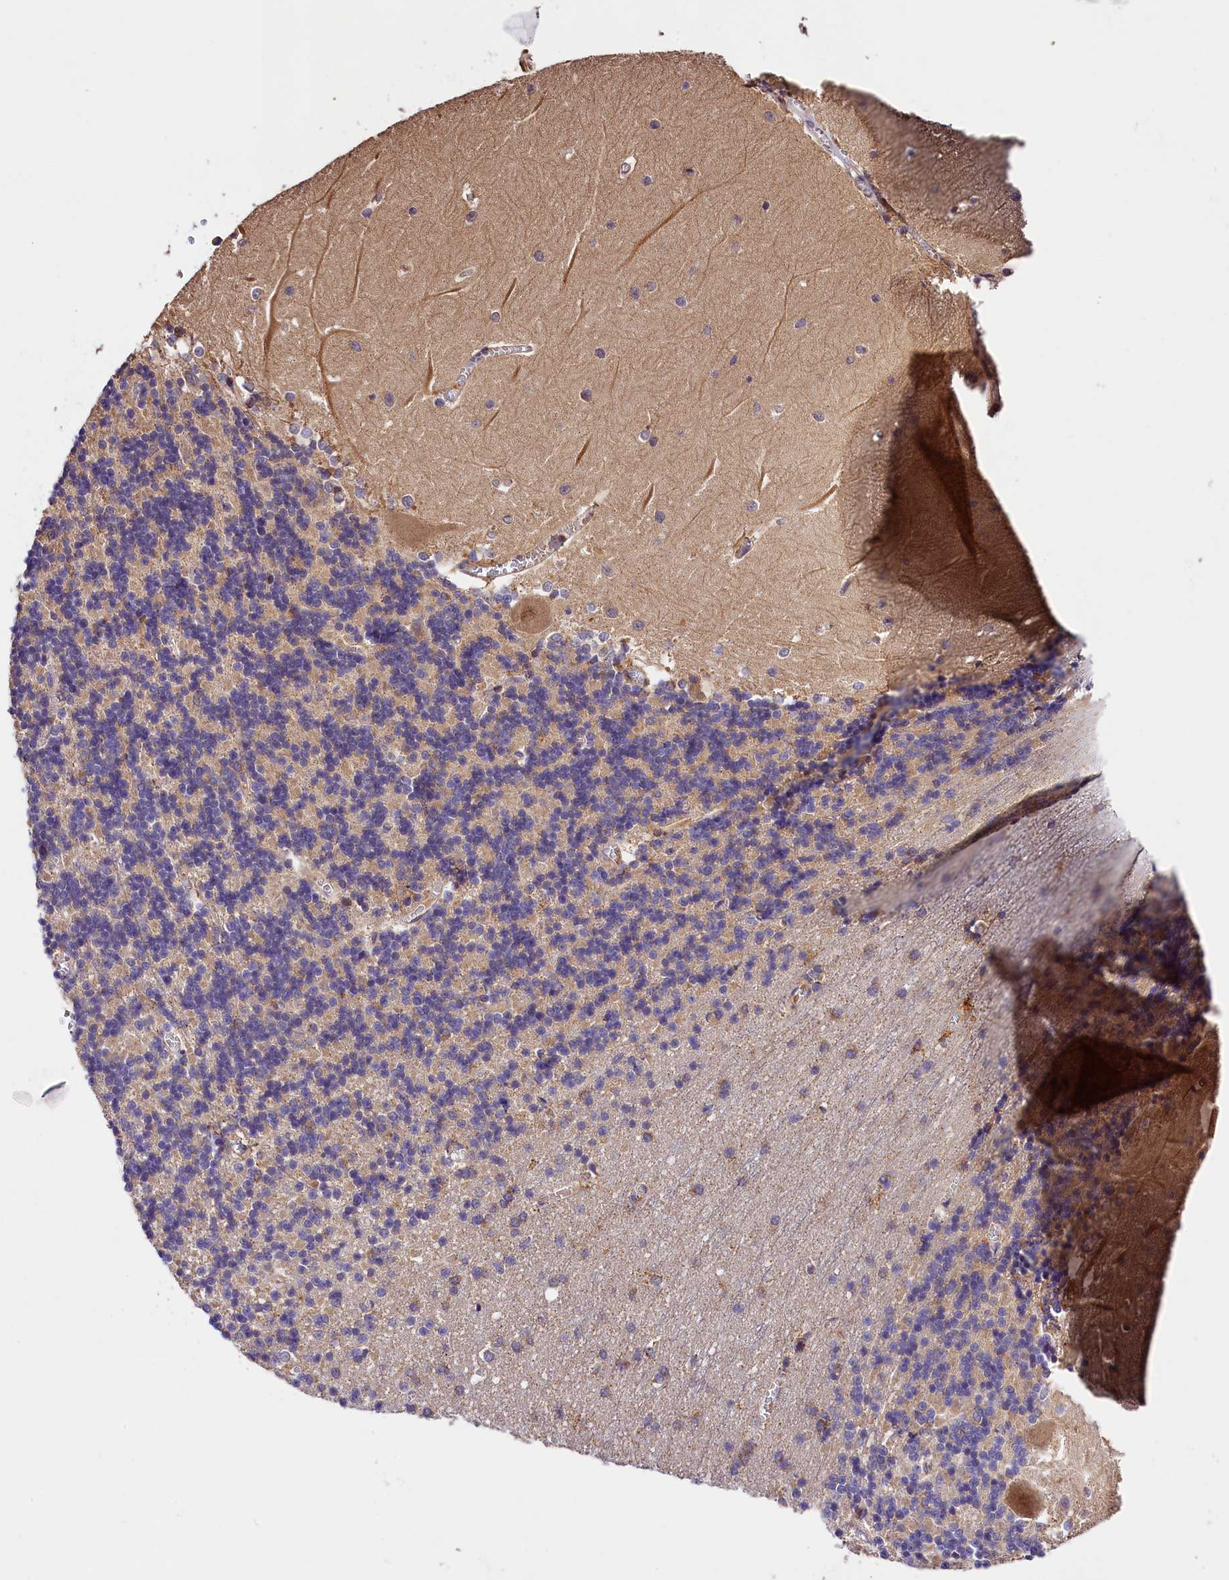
{"staining": {"intensity": "negative", "quantity": "none", "location": "none"}, "tissue": "cerebellum", "cell_type": "Cells in granular layer", "image_type": "normal", "snomed": [{"axis": "morphology", "description": "Normal tissue, NOS"}, {"axis": "topography", "description": "Cerebellum"}], "caption": "Immunohistochemistry (IHC) histopathology image of unremarkable cerebellum: human cerebellum stained with DAB (3,3'-diaminobenzidine) shows no significant protein expression in cells in granular layer.", "gene": "KPTN", "patient": {"sex": "male", "age": 37}}